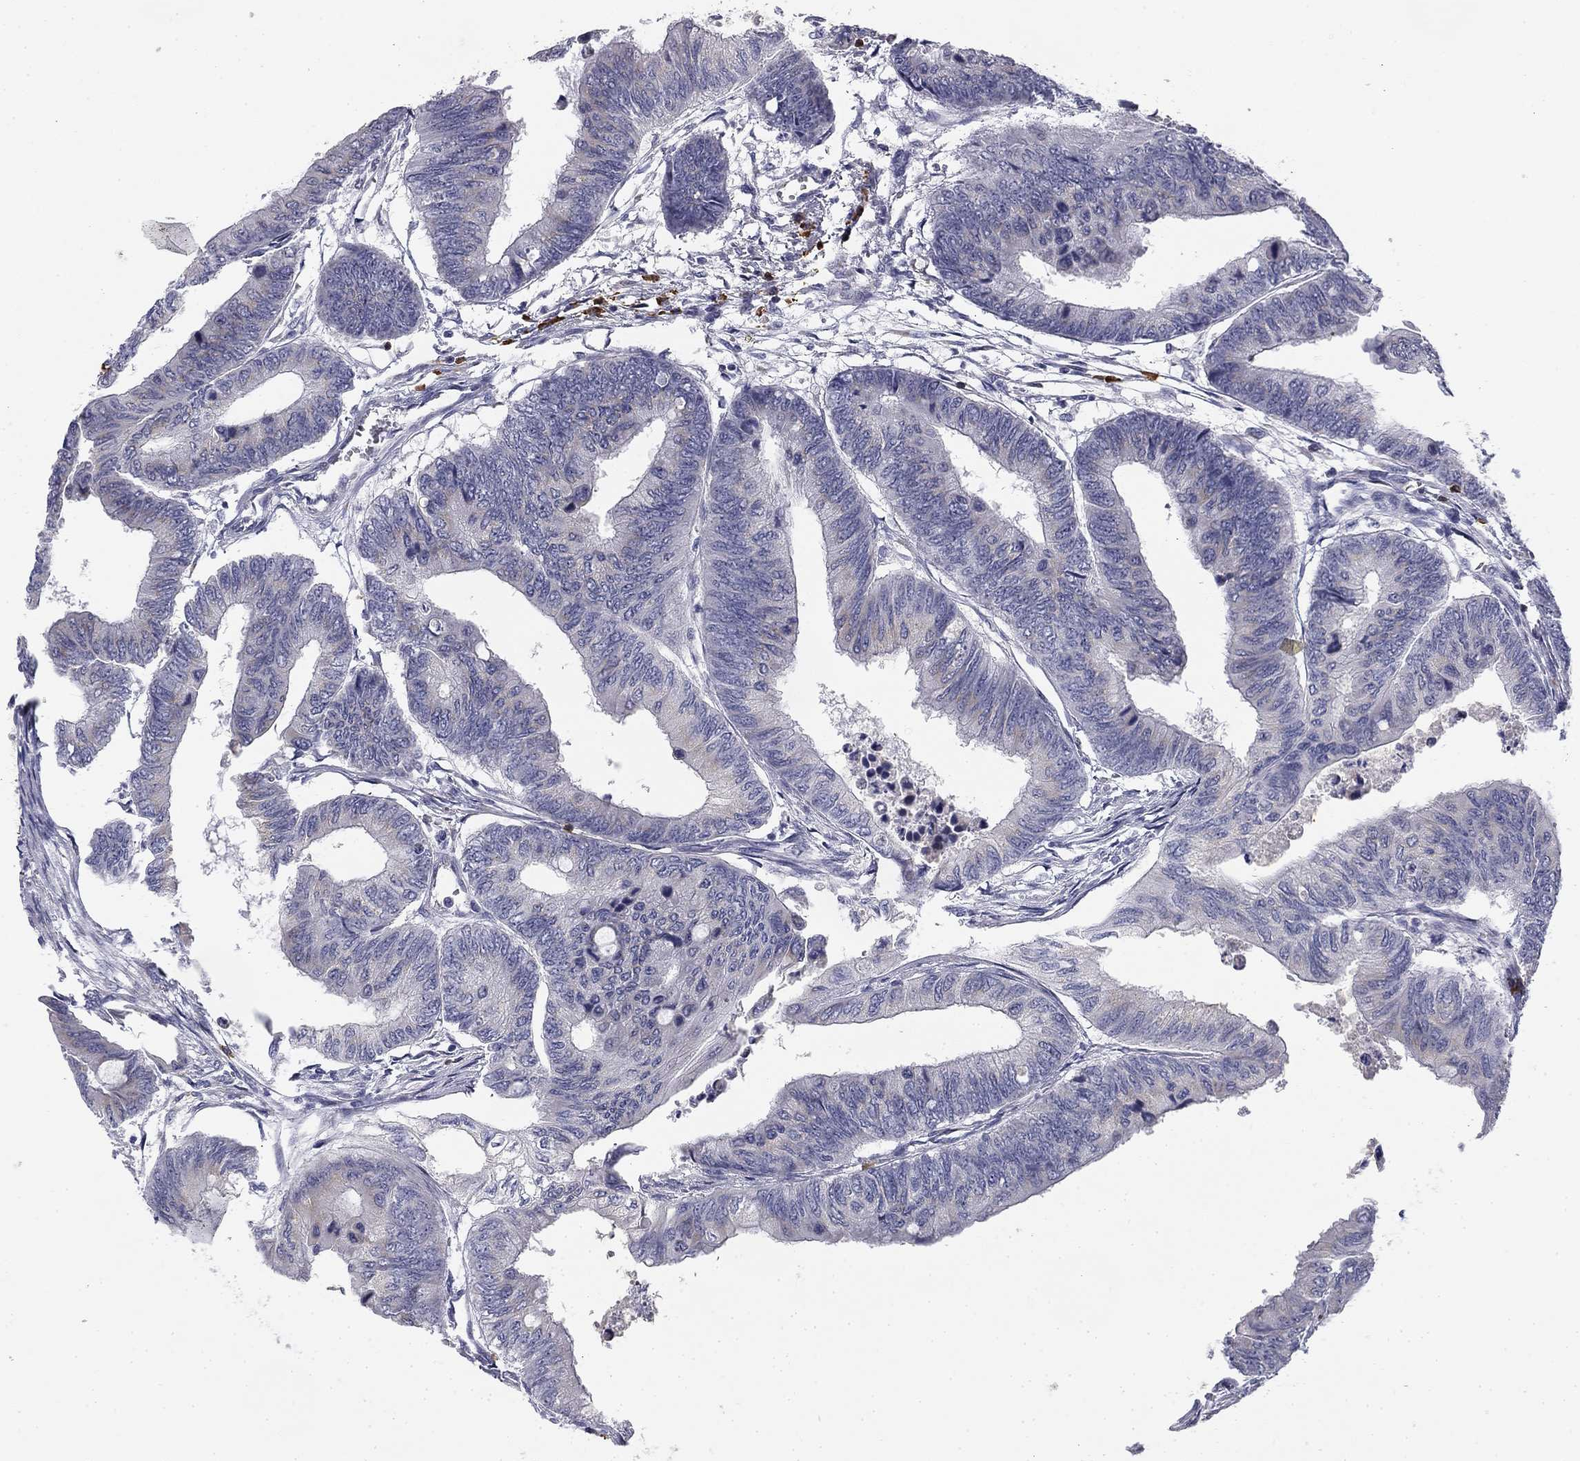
{"staining": {"intensity": "negative", "quantity": "none", "location": "none"}, "tissue": "colorectal cancer", "cell_type": "Tumor cells", "image_type": "cancer", "snomed": [{"axis": "morphology", "description": "Normal tissue, NOS"}, {"axis": "morphology", "description": "Adenocarcinoma, NOS"}, {"axis": "topography", "description": "Rectum"}, {"axis": "topography", "description": "Peripheral nerve tissue"}], "caption": "This micrograph is of adenocarcinoma (colorectal) stained with IHC to label a protein in brown with the nuclei are counter-stained blue. There is no staining in tumor cells.", "gene": "TRAT1", "patient": {"sex": "male", "age": 92}}